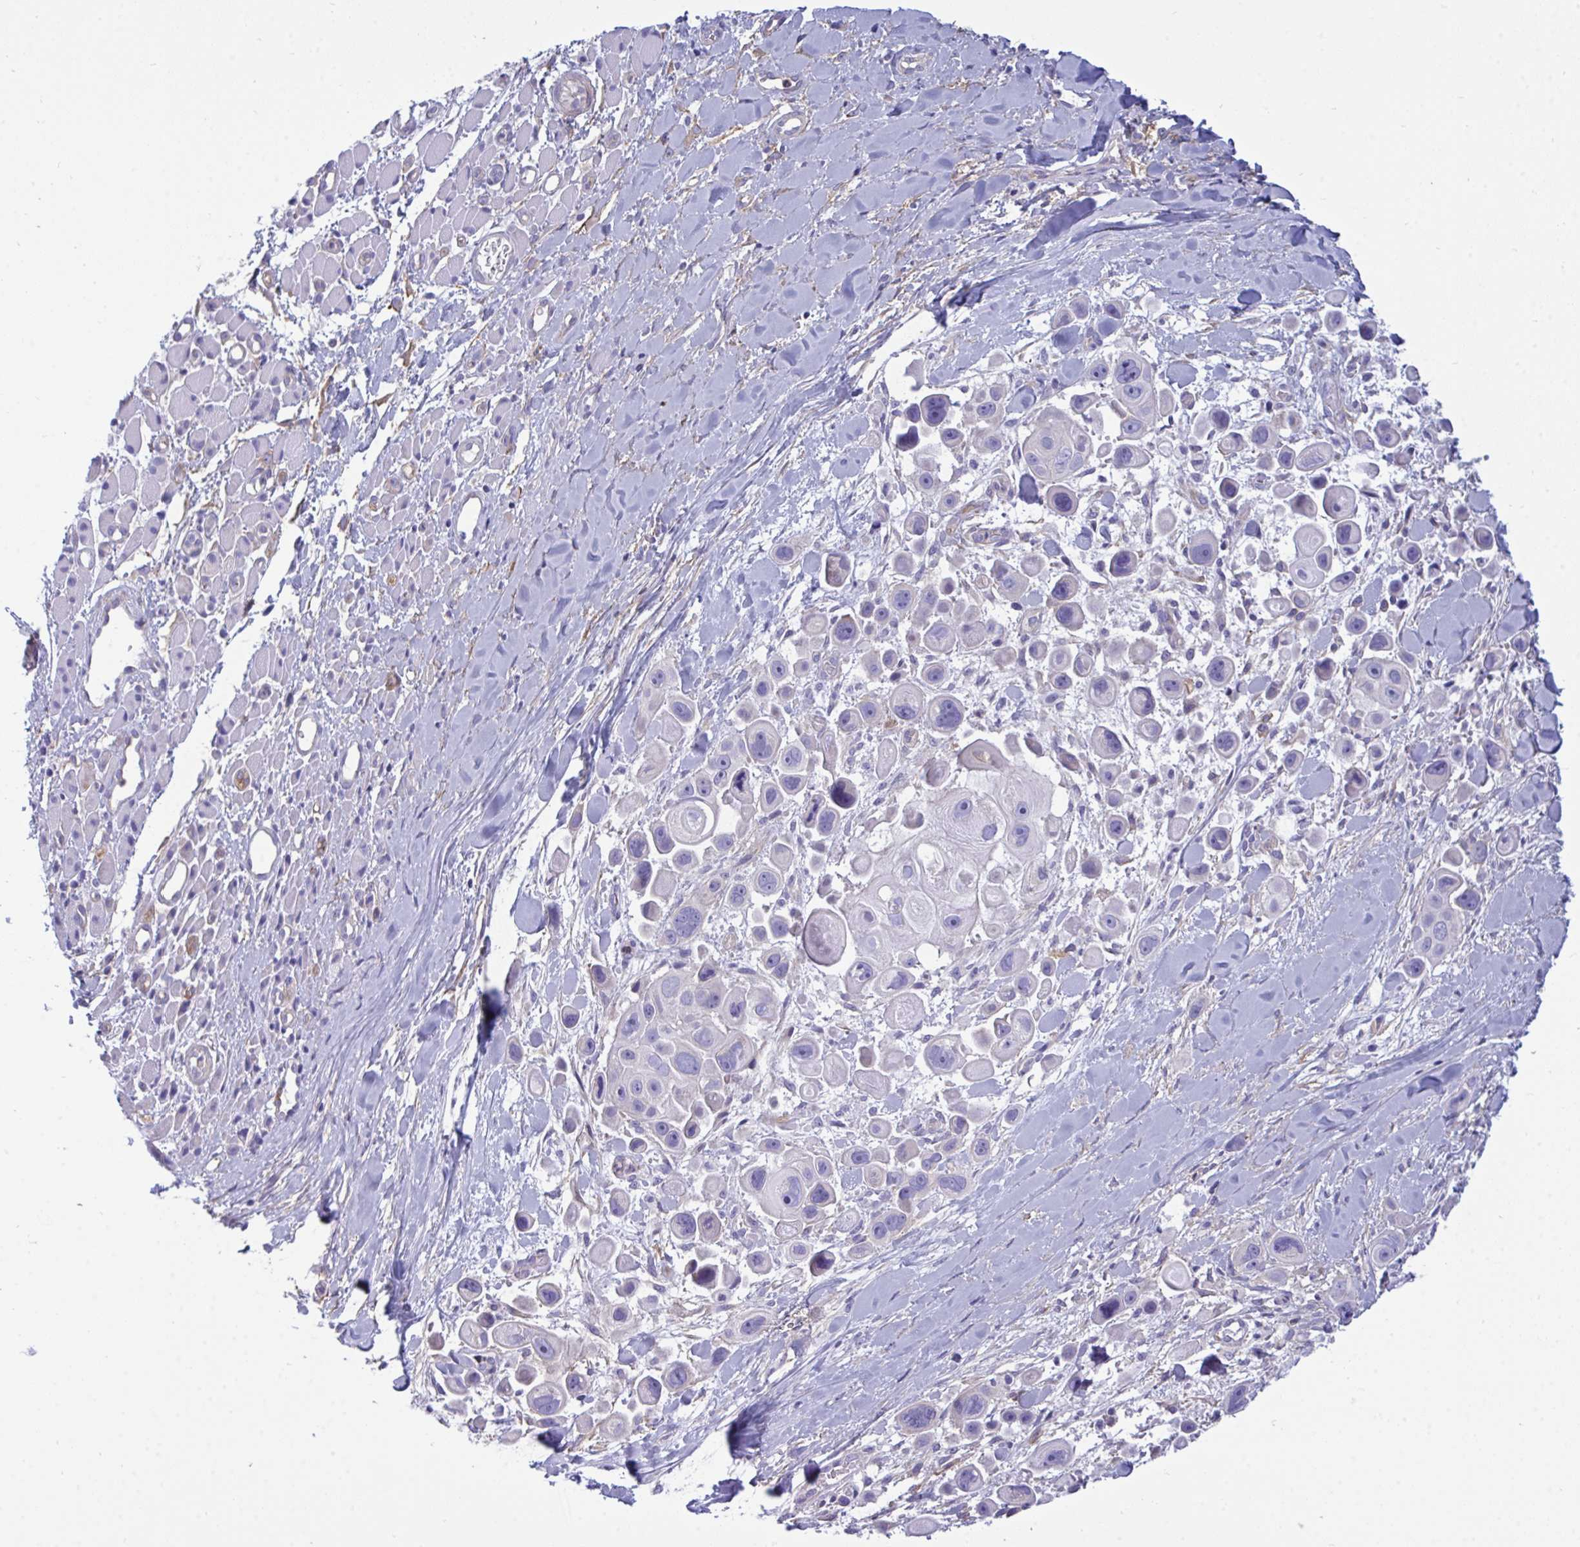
{"staining": {"intensity": "negative", "quantity": "none", "location": "none"}, "tissue": "skin cancer", "cell_type": "Tumor cells", "image_type": "cancer", "snomed": [{"axis": "morphology", "description": "Squamous cell carcinoma, NOS"}, {"axis": "topography", "description": "Skin"}], "caption": "Image shows no significant protein positivity in tumor cells of squamous cell carcinoma (skin).", "gene": "MYH10", "patient": {"sex": "male", "age": 67}}